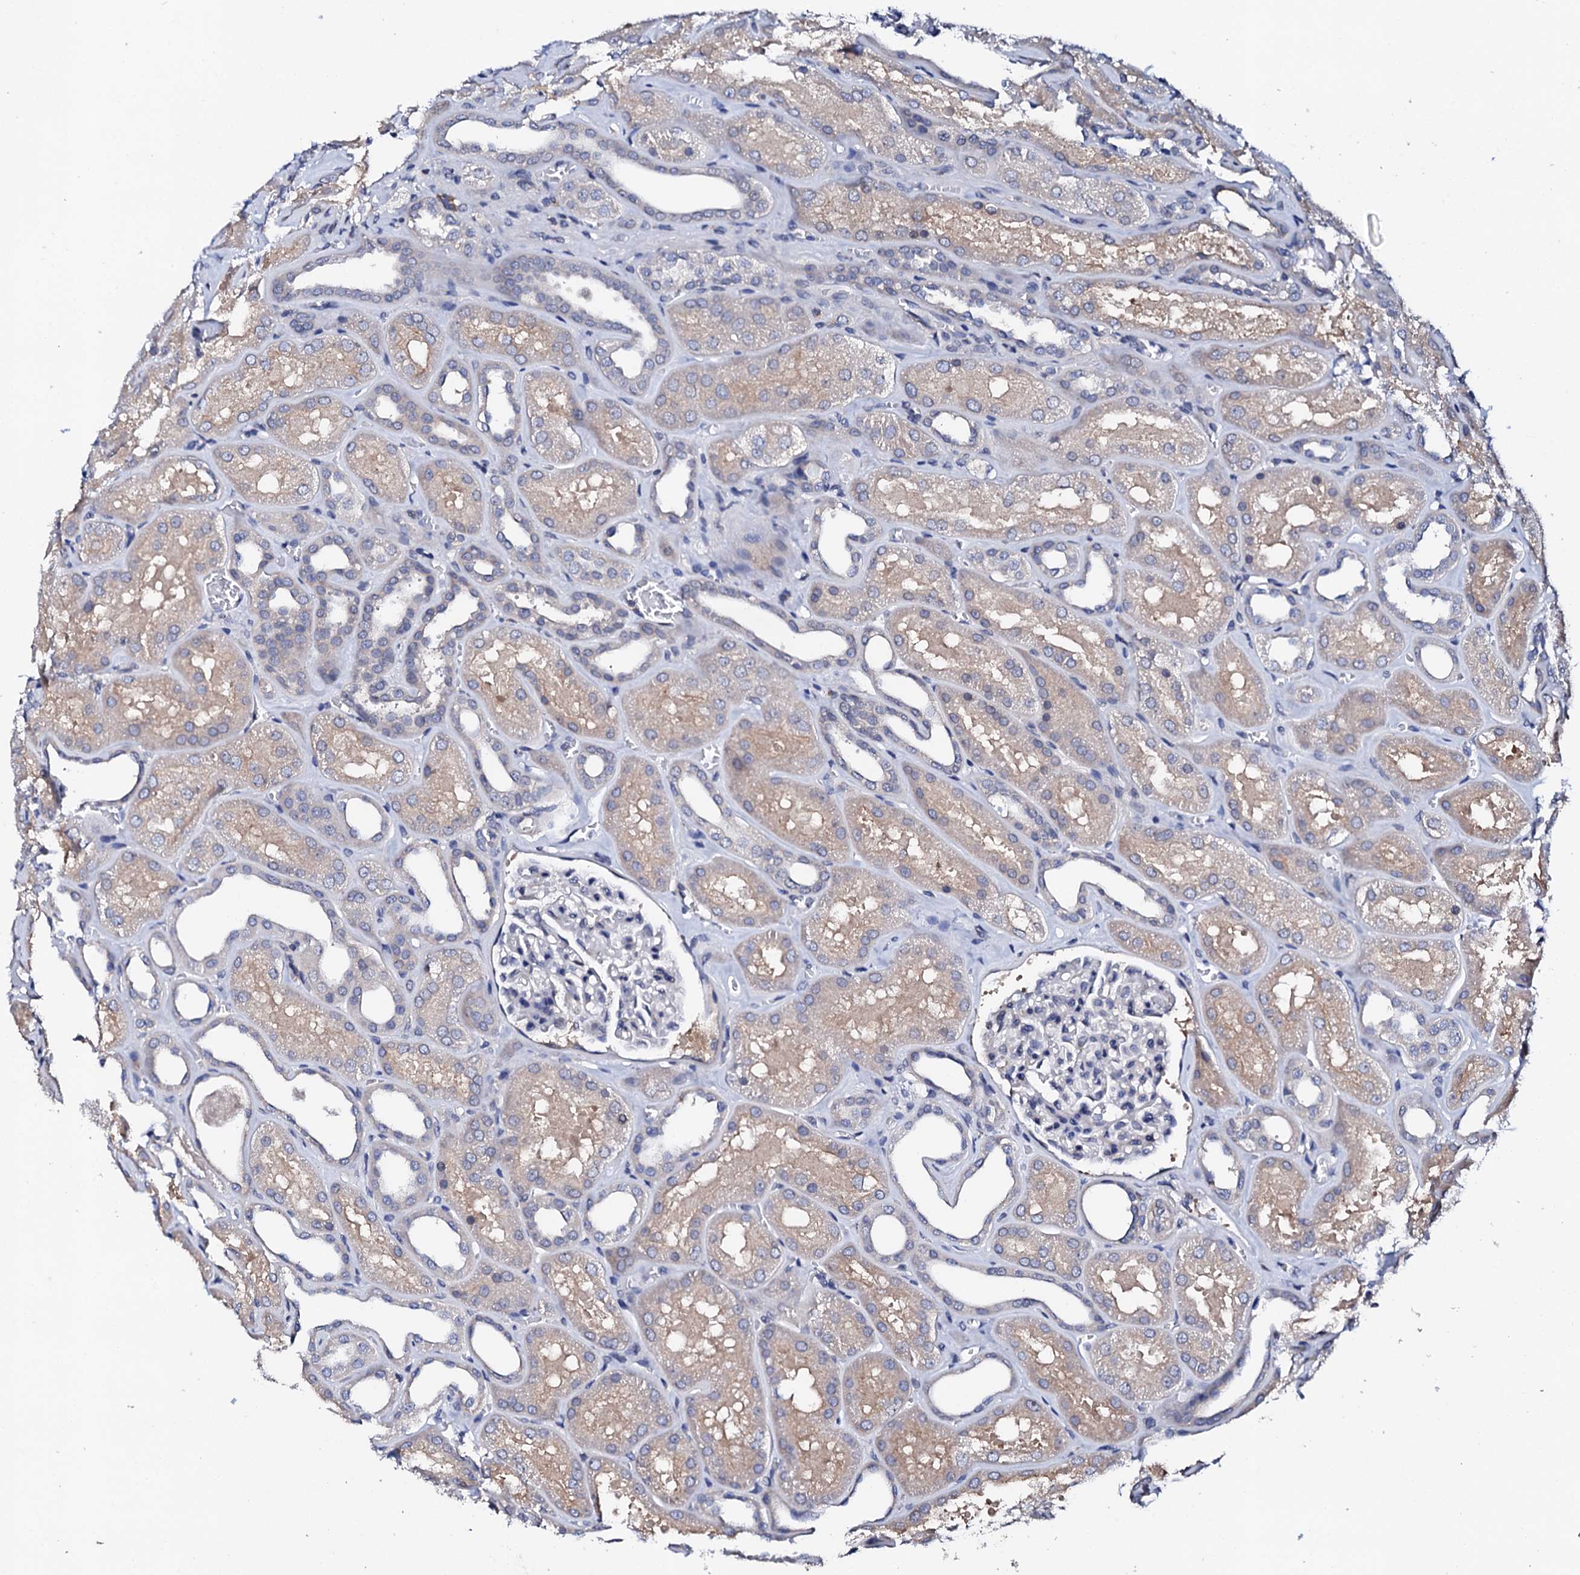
{"staining": {"intensity": "negative", "quantity": "none", "location": "none"}, "tissue": "kidney", "cell_type": "Cells in glomeruli", "image_type": "normal", "snomed": [{"axis": "morphology", "description": "Normal tissue, NOS"}, {"axis": "morphology", "description": "Adenocarcinoma, NOS"}, {"axis": "topography", "description": "Kidney"}], "caption": "Immunohistochemistry image of normal kidney stained for a protein (brown), which reveals no positivity in cells in glomeruli. (DAB (3,3'-diaminobenzidine) immunohistochemistry (IHC), high magnification).", "gene": "NUP58", "patient": {"sex": "female", "age": 68}}